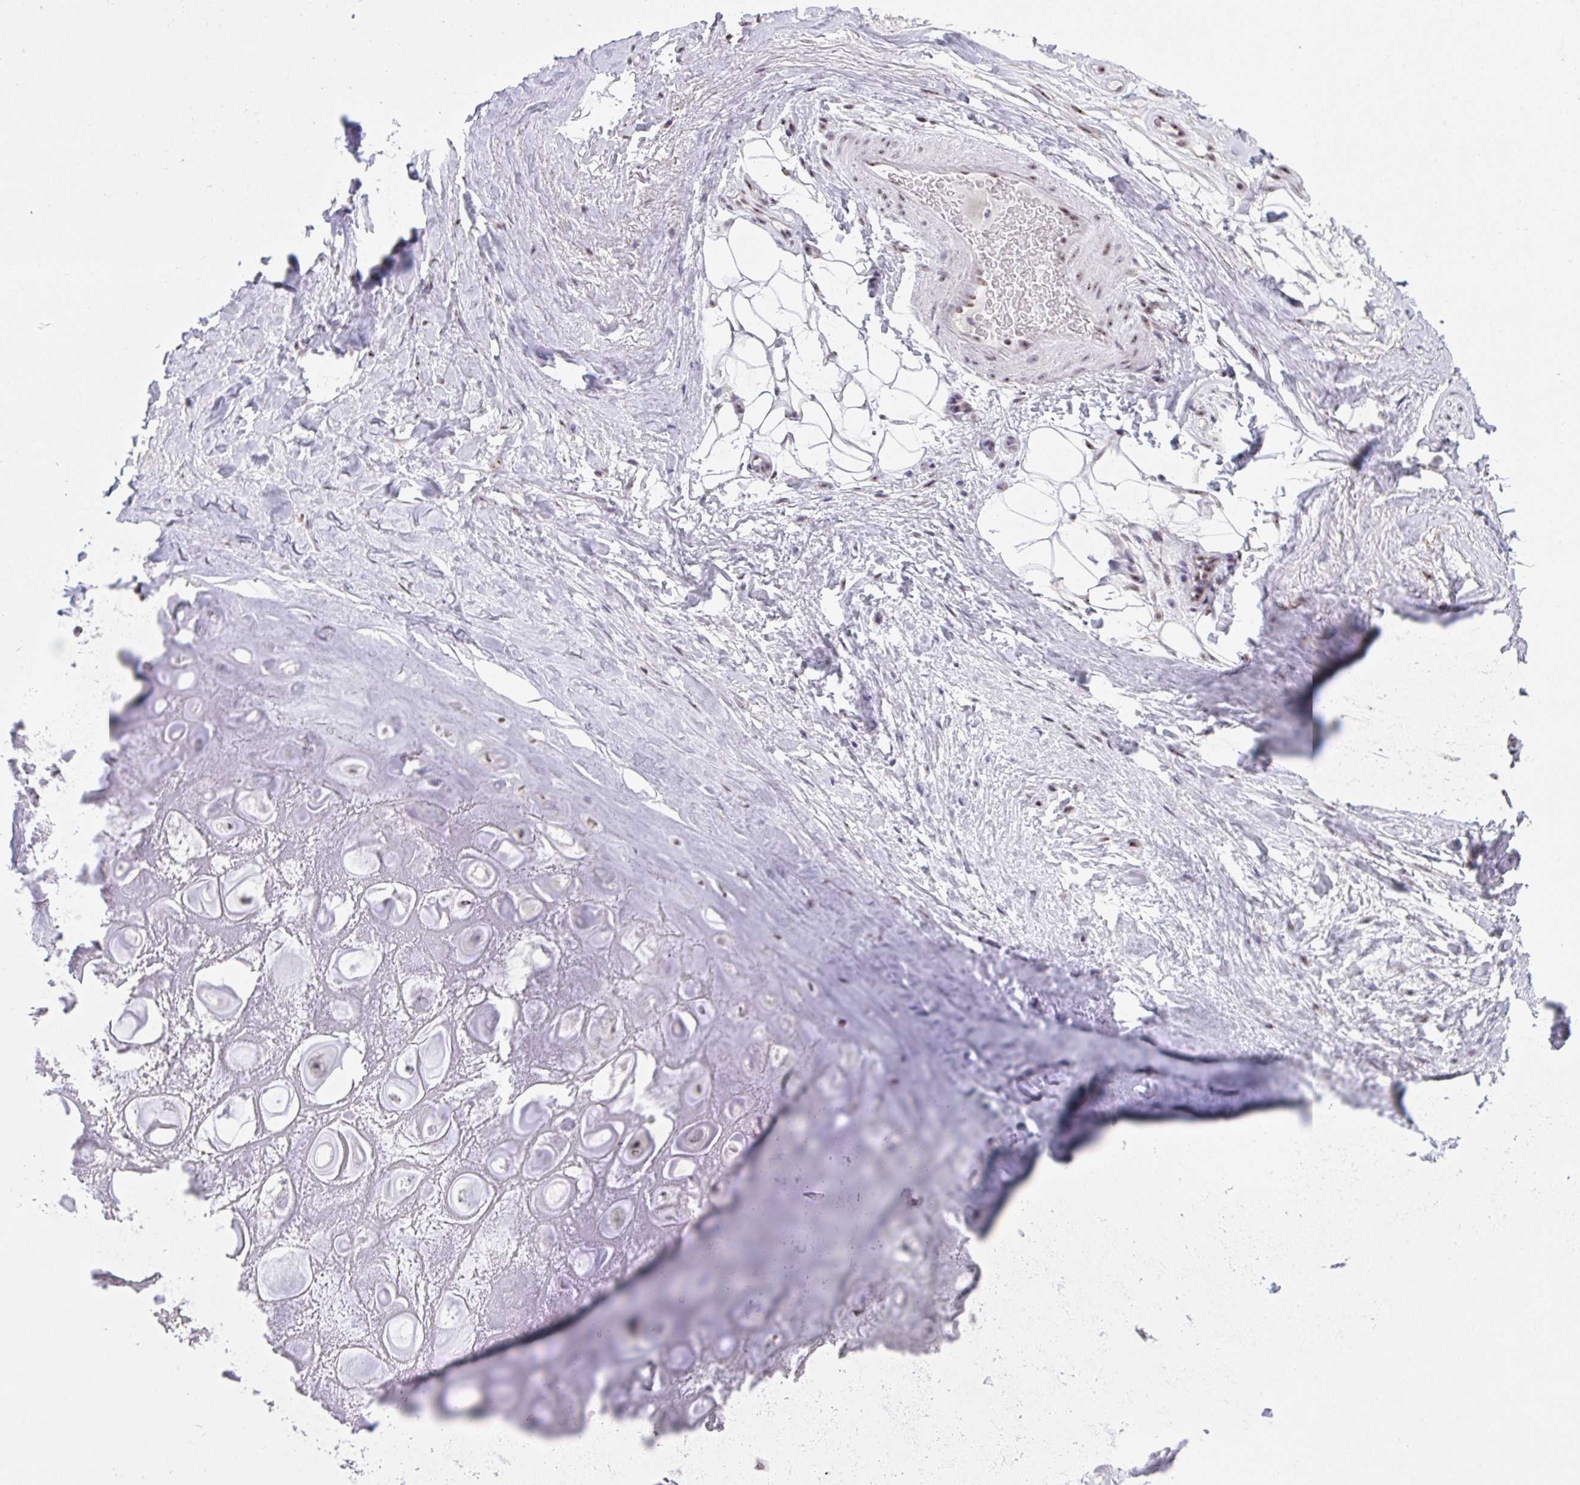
{"staining": {"intensity": "negative", "quantity": "none", "location": "none"}, "tissue": "adipose tissue", "cell_type": "Adipocytes", "image_type": "normal", "snomed": [{"axis": "morphology", "description": "Normal tissue, NOS"}, {"axis": "topography", "description": "Lymph node"}, {"axis": "topography", "description": "Cartilage tissue"}, {"axis": "topography", "description": "Nasopharynx"}], "caption": "Immunohistochemistry (IHC) micrograph of normal adipose tissue stained for a protein (brown), which reveals no expression in adipocytes.", "gene": "HIRA", "patient": {"sex": "male", "age": 63}}